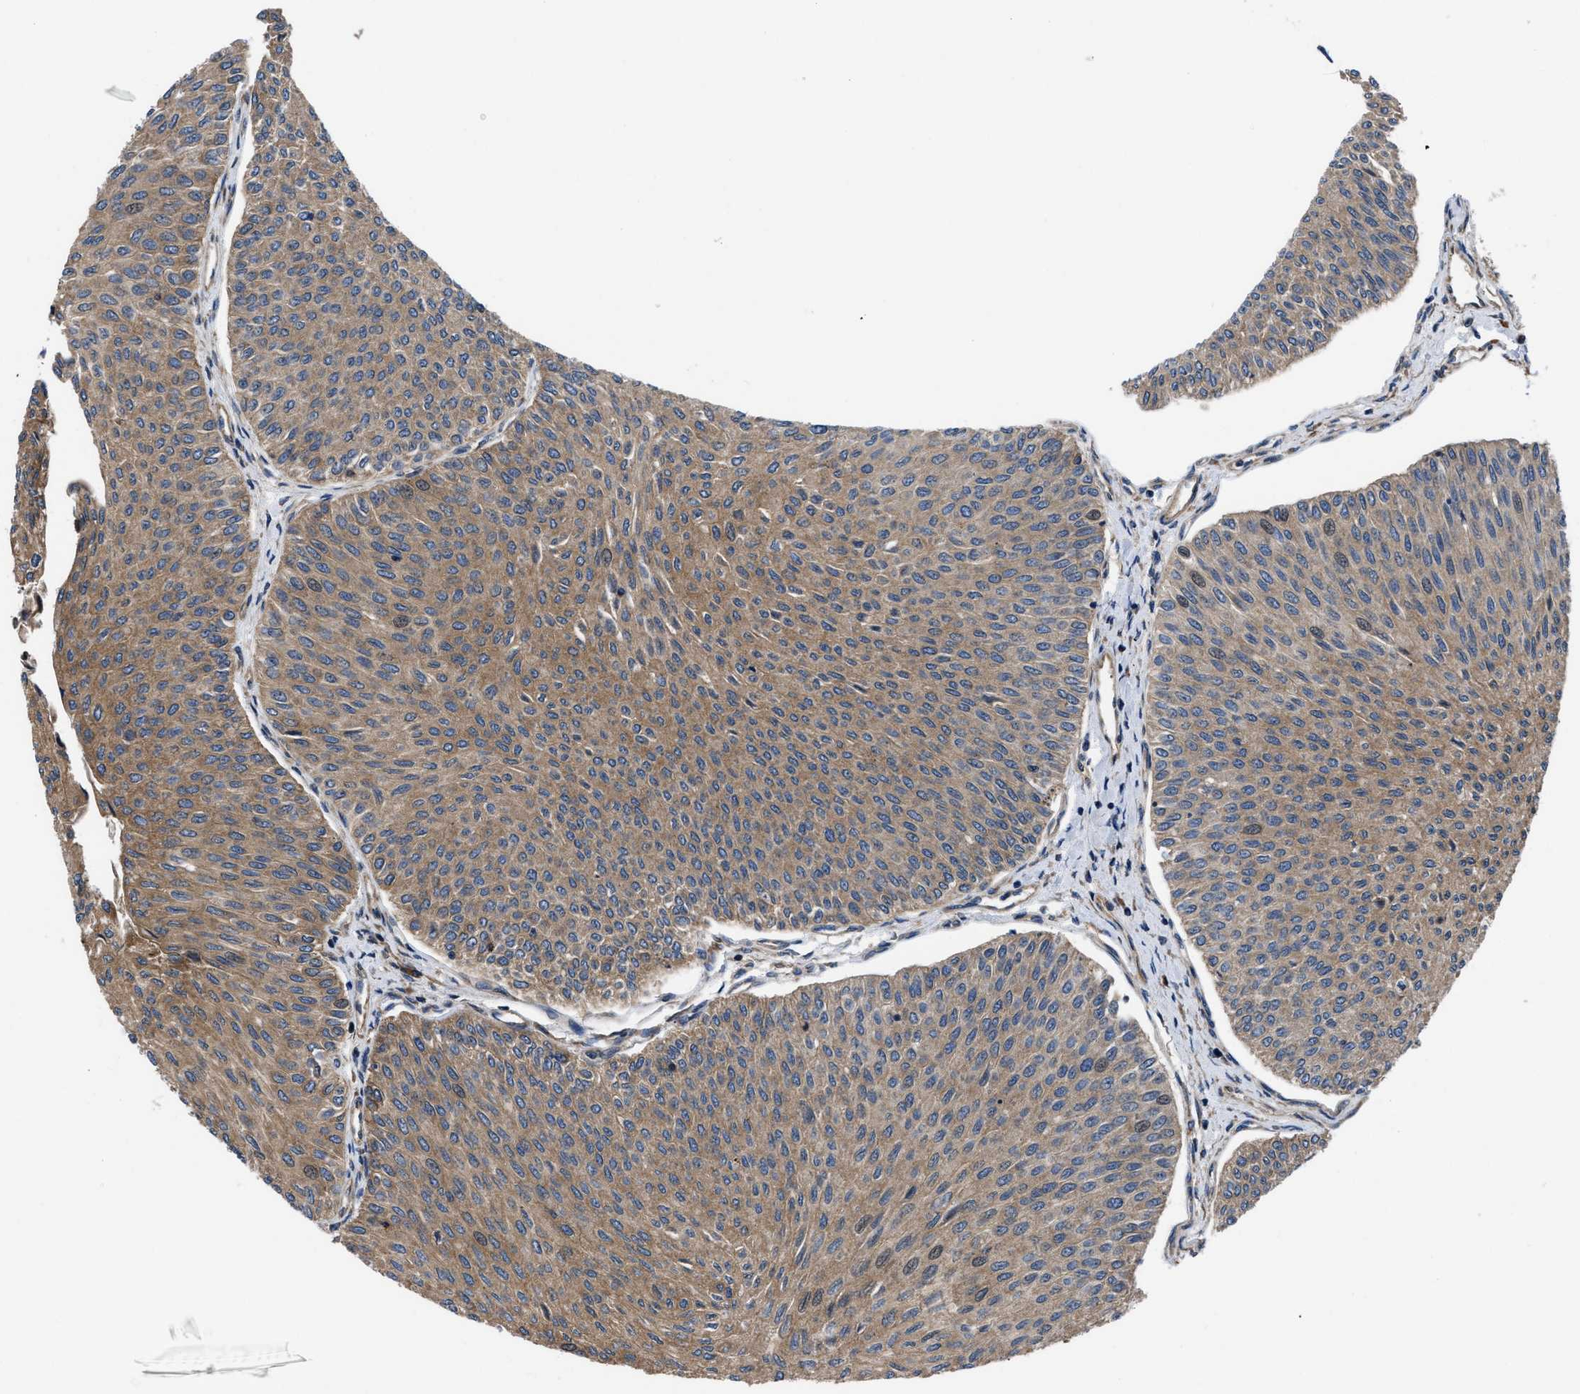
{"staining": {"intensity": "moderate", "quantity": ">75%", "location": "cytoplasmic/membranous"}, "tissue": "urothelial cancer", "cell_type": "Tumor cells", "image_type": "cancer", "snomed": [{"axis": "morphology", "description": "Urothelial carcinoma, Low grade"}, {"axis": "topography", "description": "Urinary bladder"}], "caption": "Low-grade urothelial carcinoma tissue displays moderate cytoplasmic/membranous expression in approximately >75% of tumor cells, visualized by immunohistochemistry.", "gene": "CEP128", "patient": {"sex": "male", "age": 78}}